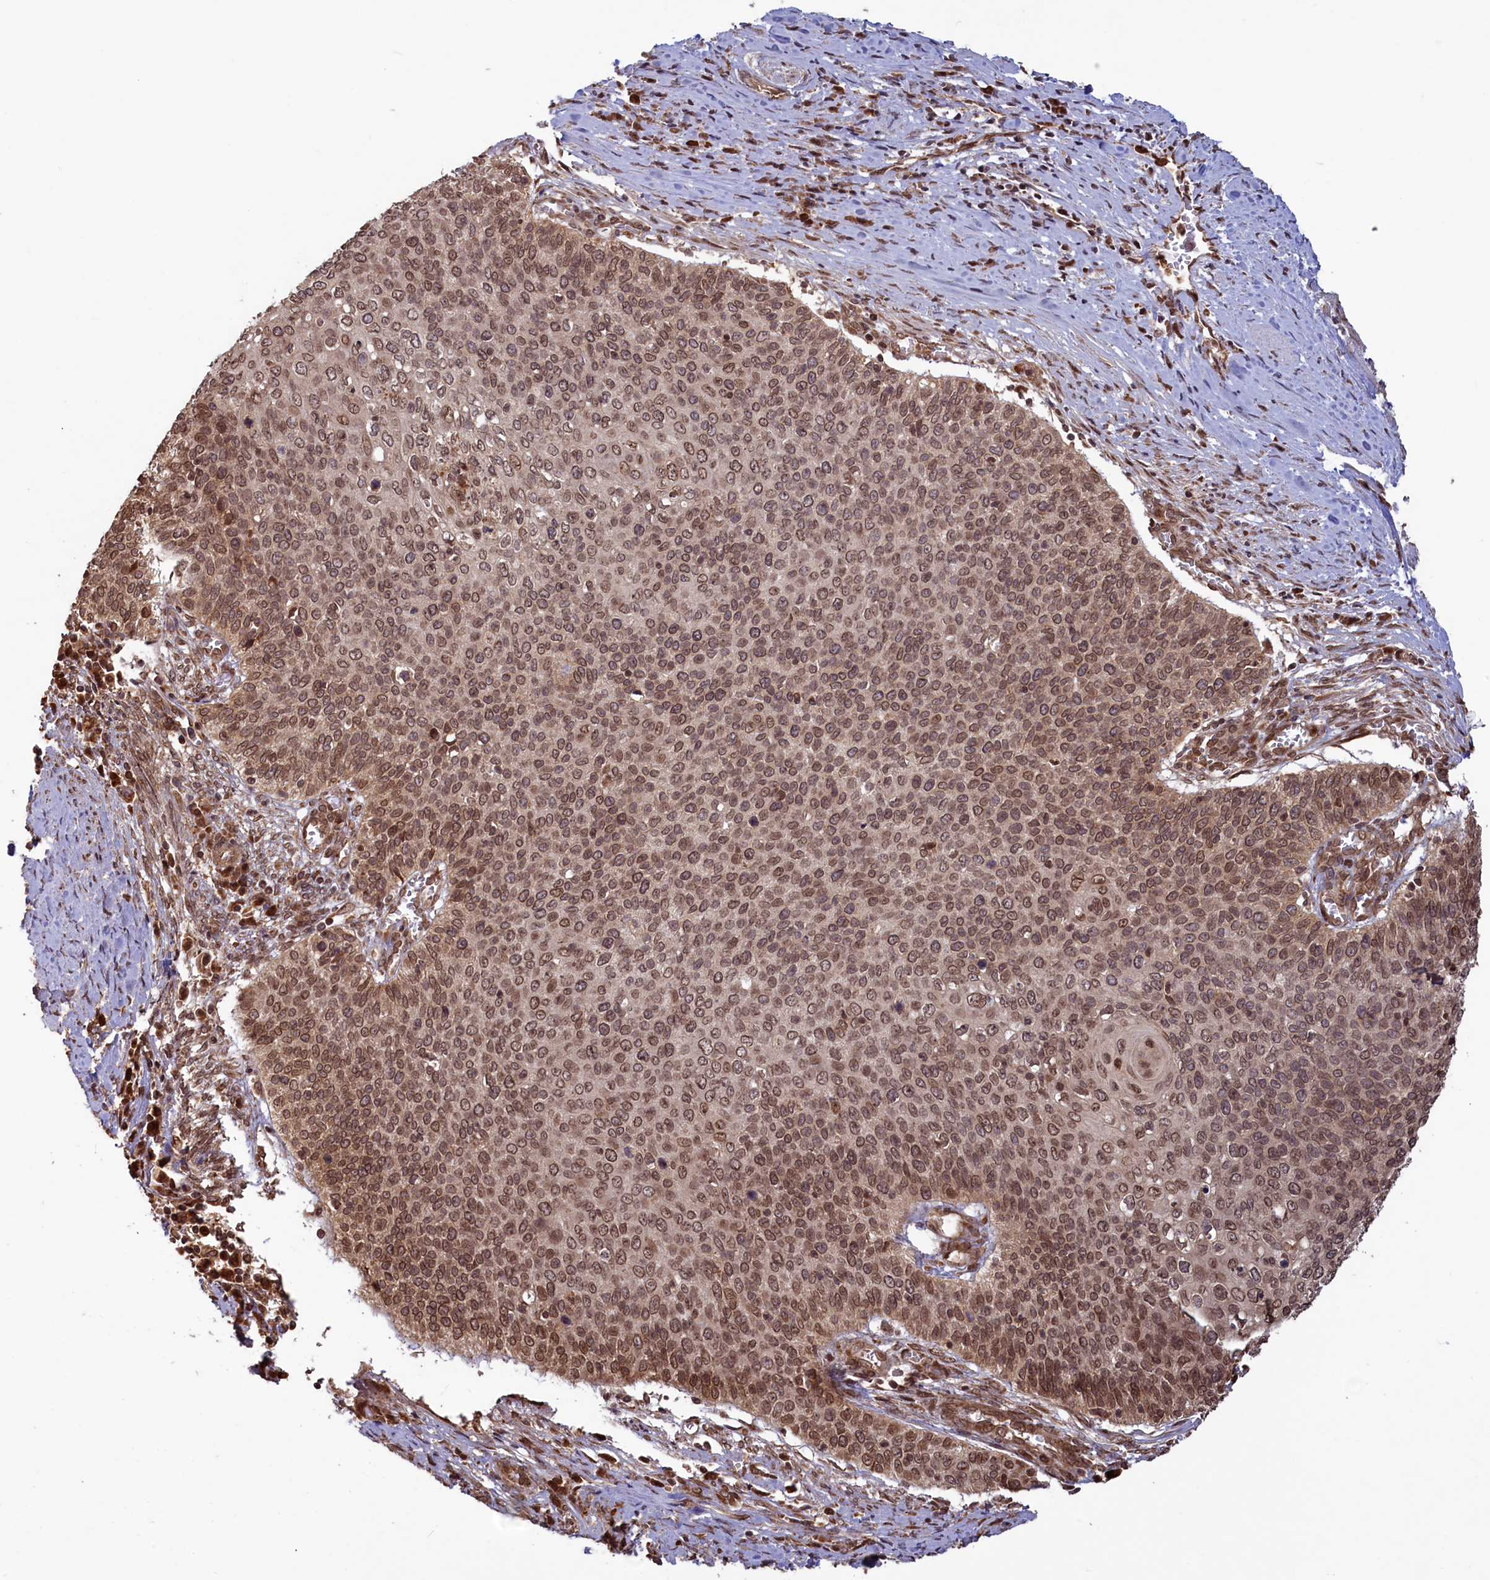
{"staining": {"intensity": "moderate", "quantity": ">75%", "location": "nuclear"}, "tissue": "cervical cancer", "cell_type": "Tumor cells", "image_type": "cancer", "snomed": [{"axis": "morphology", "description": "Squamous cell carcinoma, NOS"}, {"axis": "topography", "description": "Cervix"}], "caption": "Immunohistochemistry (DAB) staining of human cervical squamous cell carcinoma demonstrates moderate nuclear protein expression in approximately >75% of tumor cells. (DAB (3,3'-diaminobenzidine) IHC with brightfield microscopy, high magnification).", "gene": "NAE1", "patient": {"sex": "female", "age": 39}}